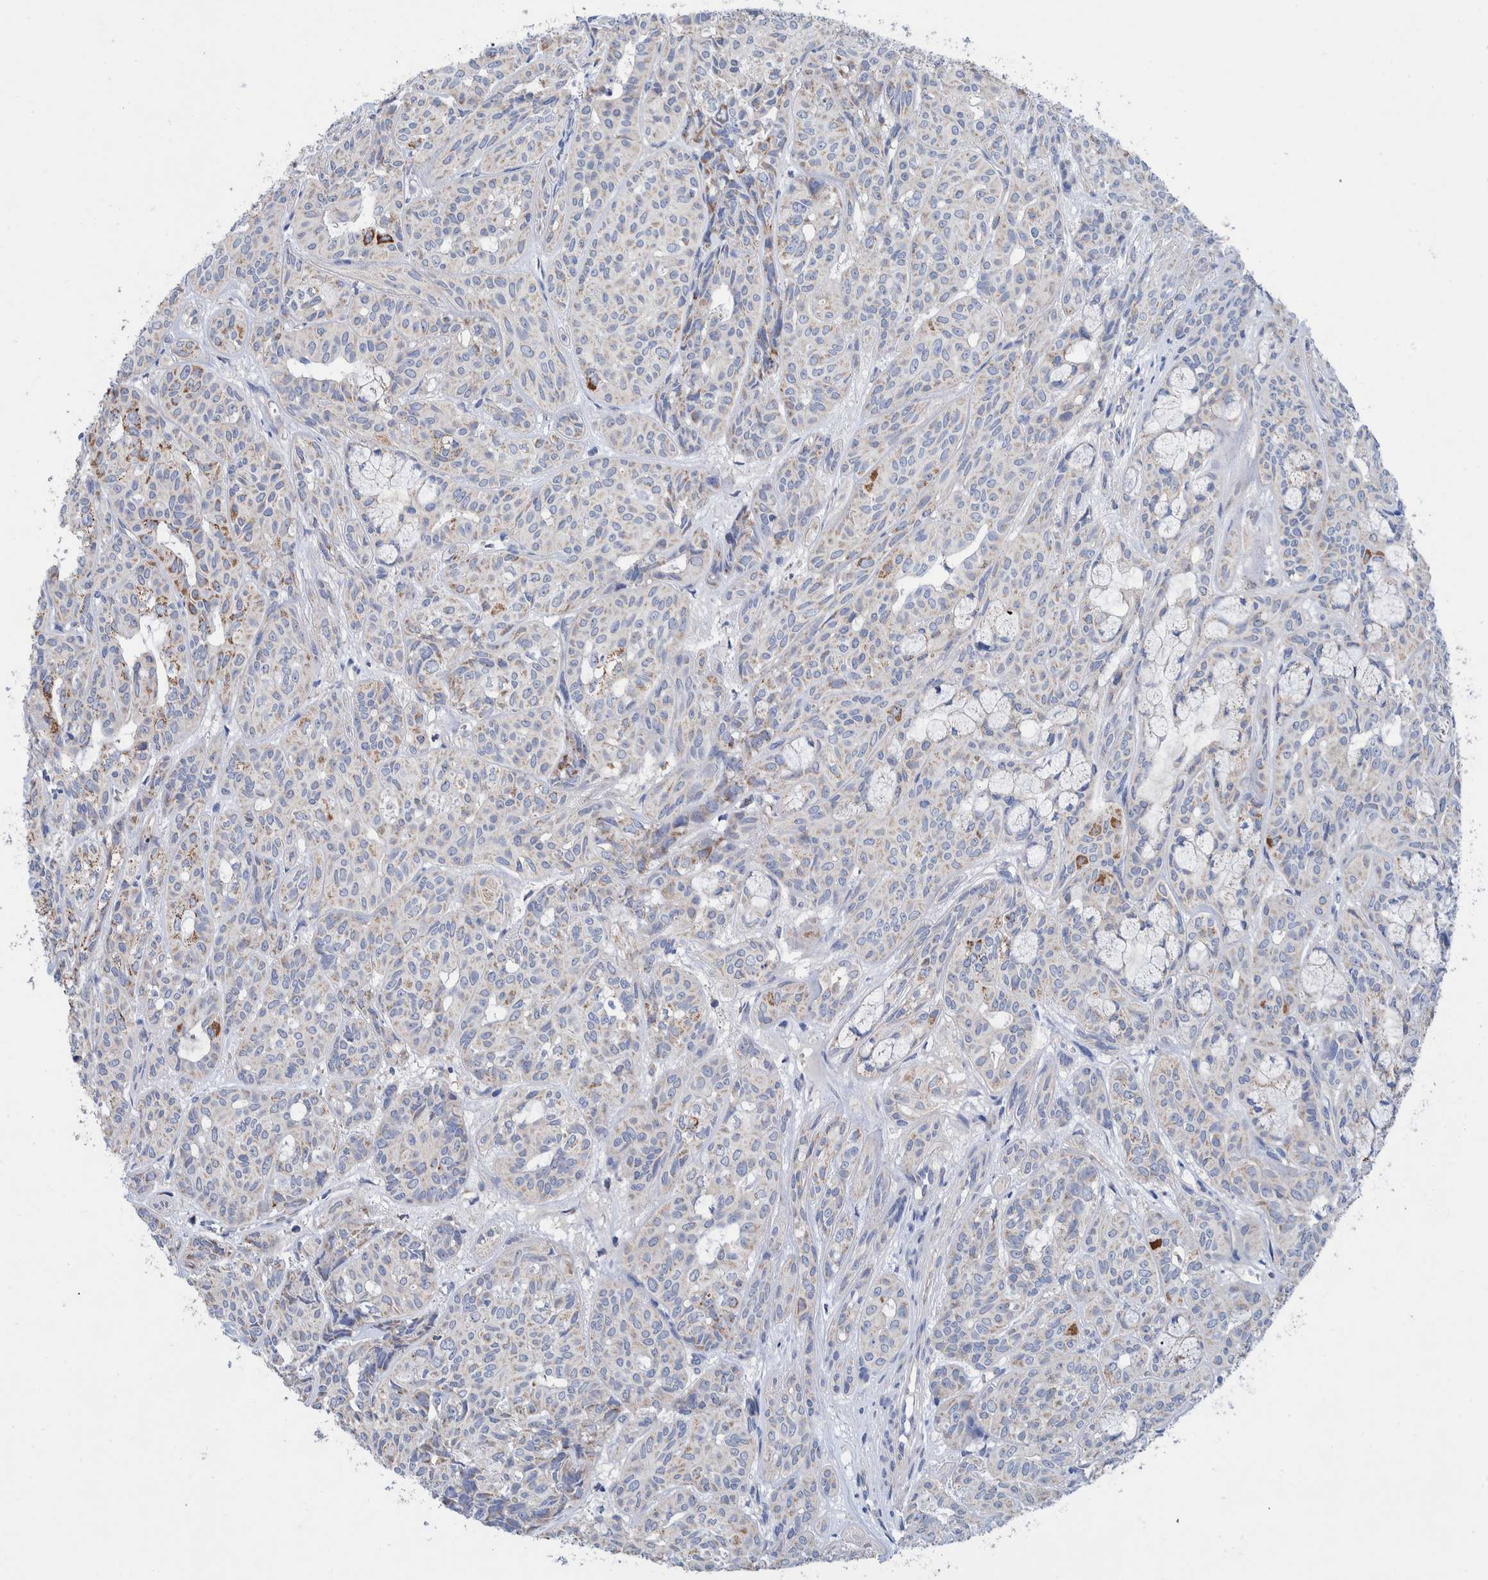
{"staining": {"intensity": "moderate", "quantity": "25%-75%", "location": "cytoplasmic/membranous"}, "tissue": "head and neck cancer", "cell_type": "Tumor cells", "image_type": "cancer", "snomed": [{"axis": "morphology", "description": "Adenocarcinoma, NOS"}, {"axis": "topography", "description": "Salivary gland, NOS"}, {"axis": "topography", "description": "Head-Neck"}], "caption": "A brown stain labels moderate cytoplasmic/membranous expression of a protein in head and neck cancer (adenocarcinoma) tumor cells. The staining was performed using DAB (3,3'-diaminobenzidine), with brown indicating positive protein expression. Nuclei are stained blue with hematoxylin.", "gene": "DECR1", "patient": {"sex": "female", "age": 76}}